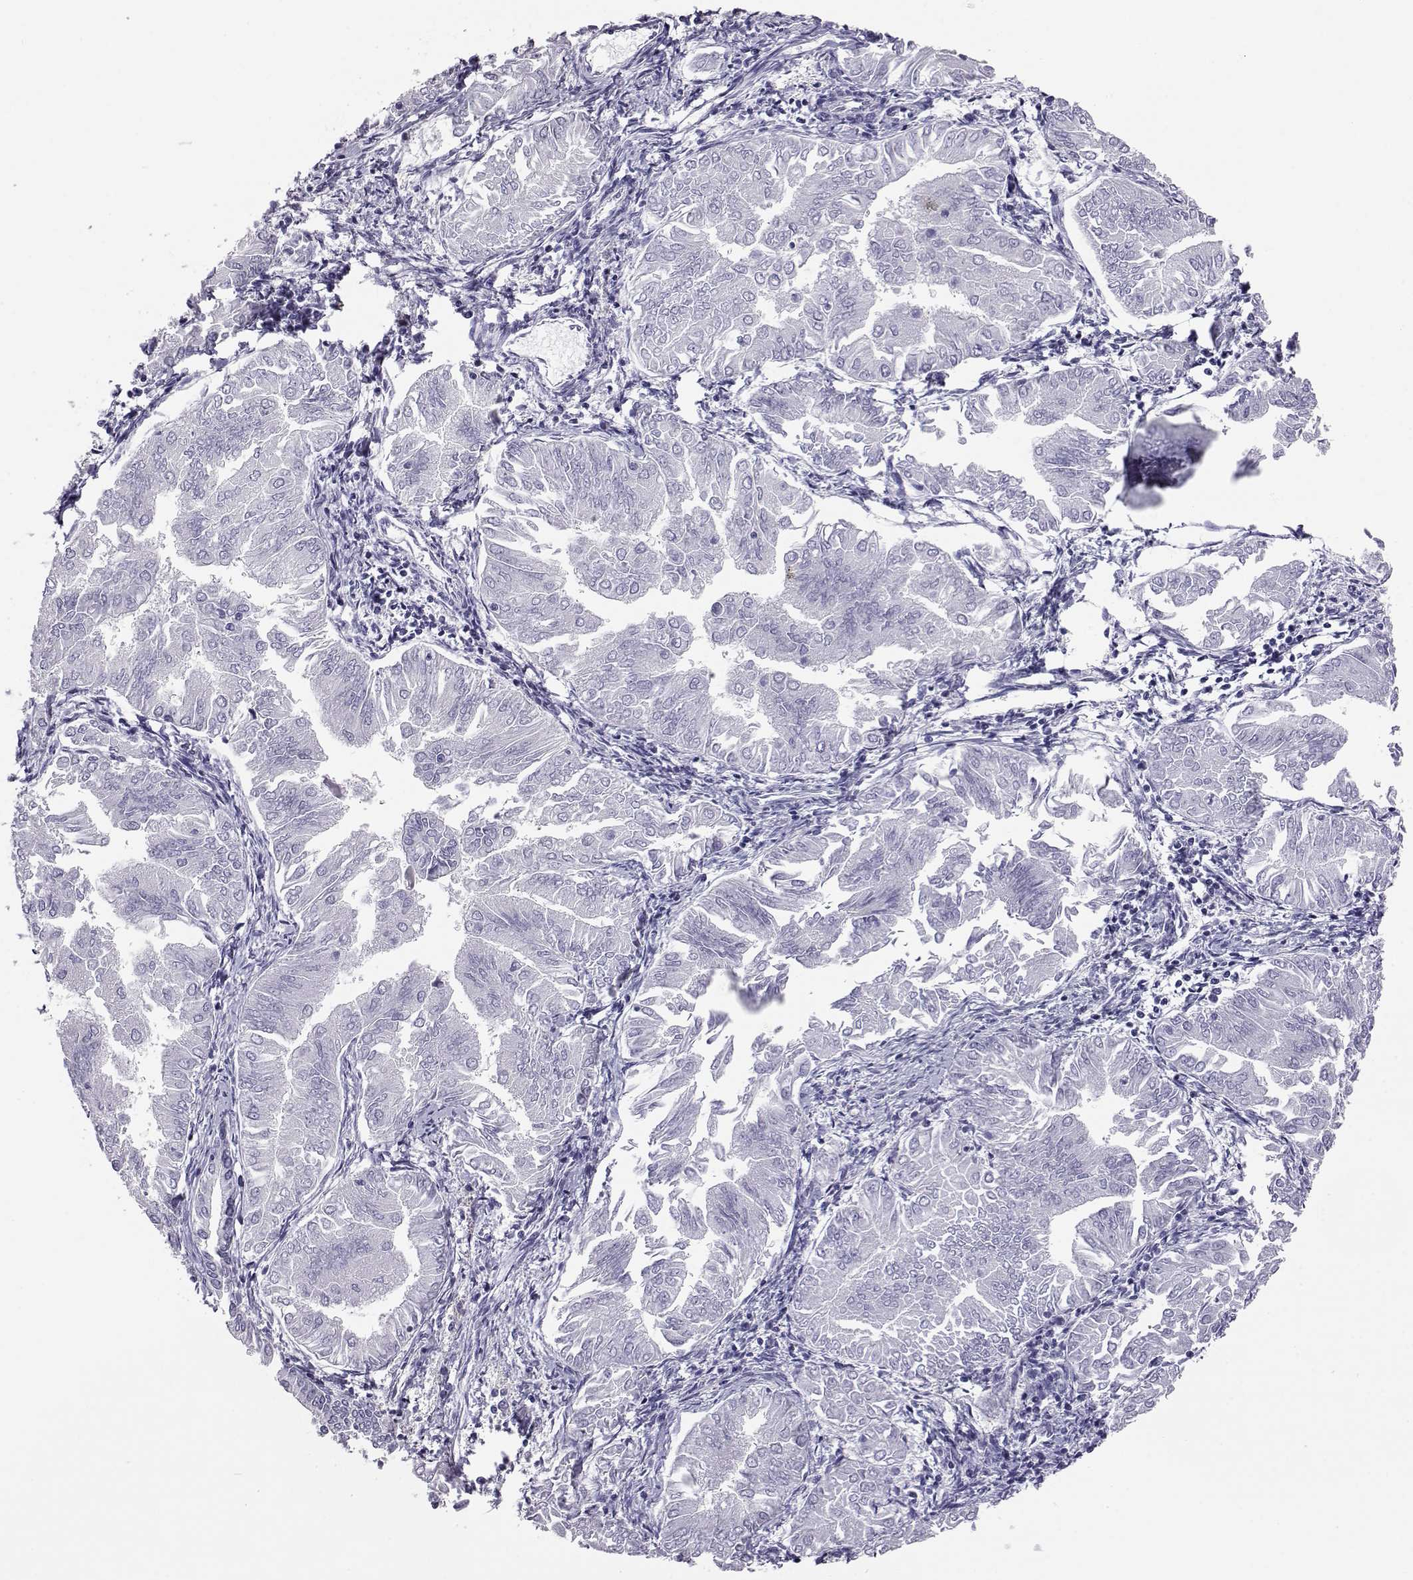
{"staining": {"intensity": "negative", "quantity": "none", "location": "none"}, "tissue": "endometrial cancer", "cell_type": "Tumor cells", "image_type": "cancer", "snomed": [{"axis": "morphology", "description": "Adenocarcinoma, NOS"}, {"axis": "topography", "description": "Endometrium"}], "caption": "This is a image of immunohistochemistry staining of endometrial cancer (adenocarcinoma), which shows no expression in tumor cells.", "gene": "AKR1B1", "patient": {"sex": "female", "age": 53}}